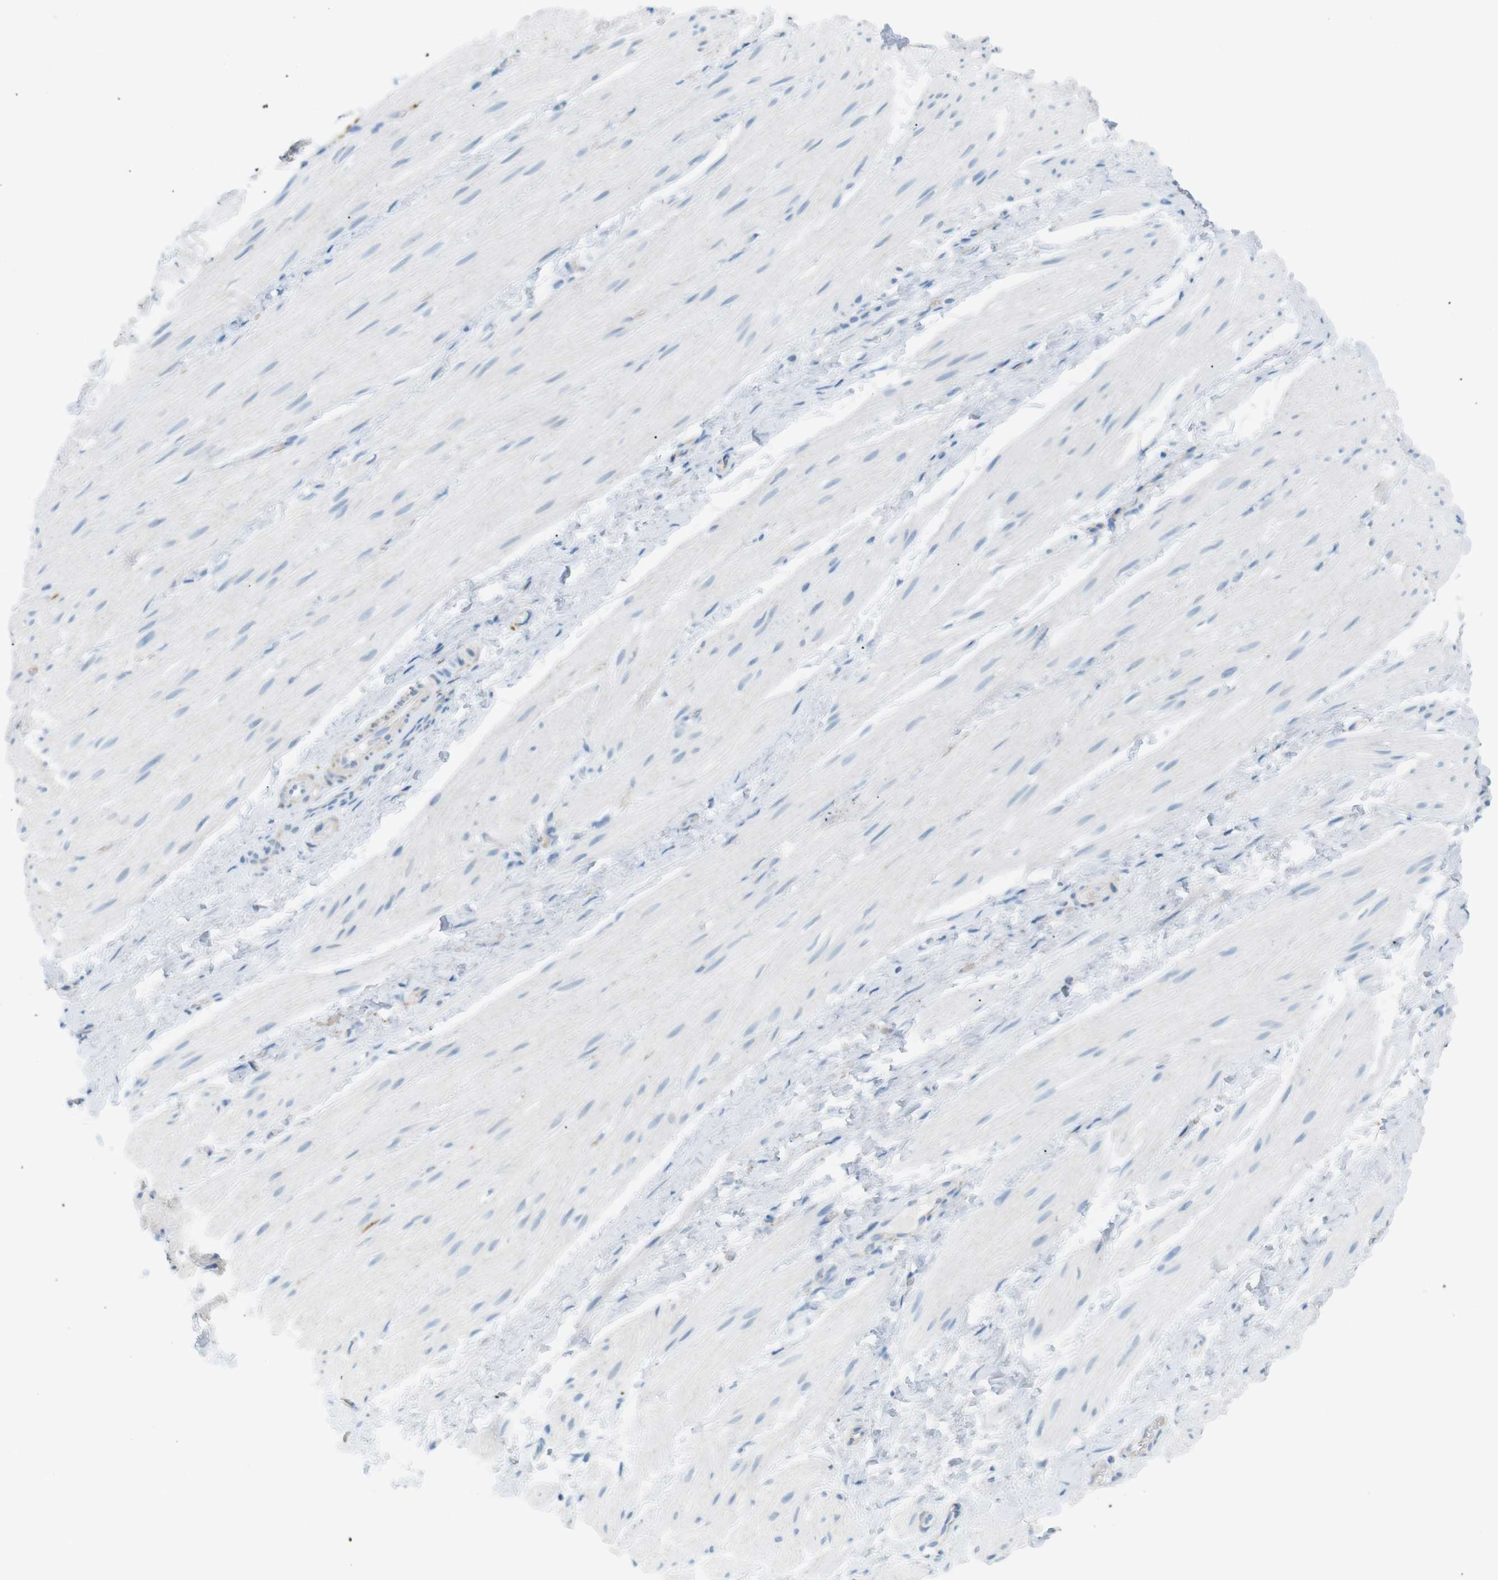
{"staining": {"intensity": "negative", "quantity": "none", "location": "none"}, "tissue": "smooth muscle", "cell_type": "Smooth muscle cells", "image_type": "normal", "snomed": [{"axis": "morphology", "description": "Normal tissue, NOS"}, {"axis": "topography", "description": "Smooth muscle"}], "caption": "This is a photomicrograph of IHC staining of unremarkable smooth muscle, which shows no expression in smooth muscle cells.", "gene": "VAMP1", "patient": {"sex": "male", "age": 16}}